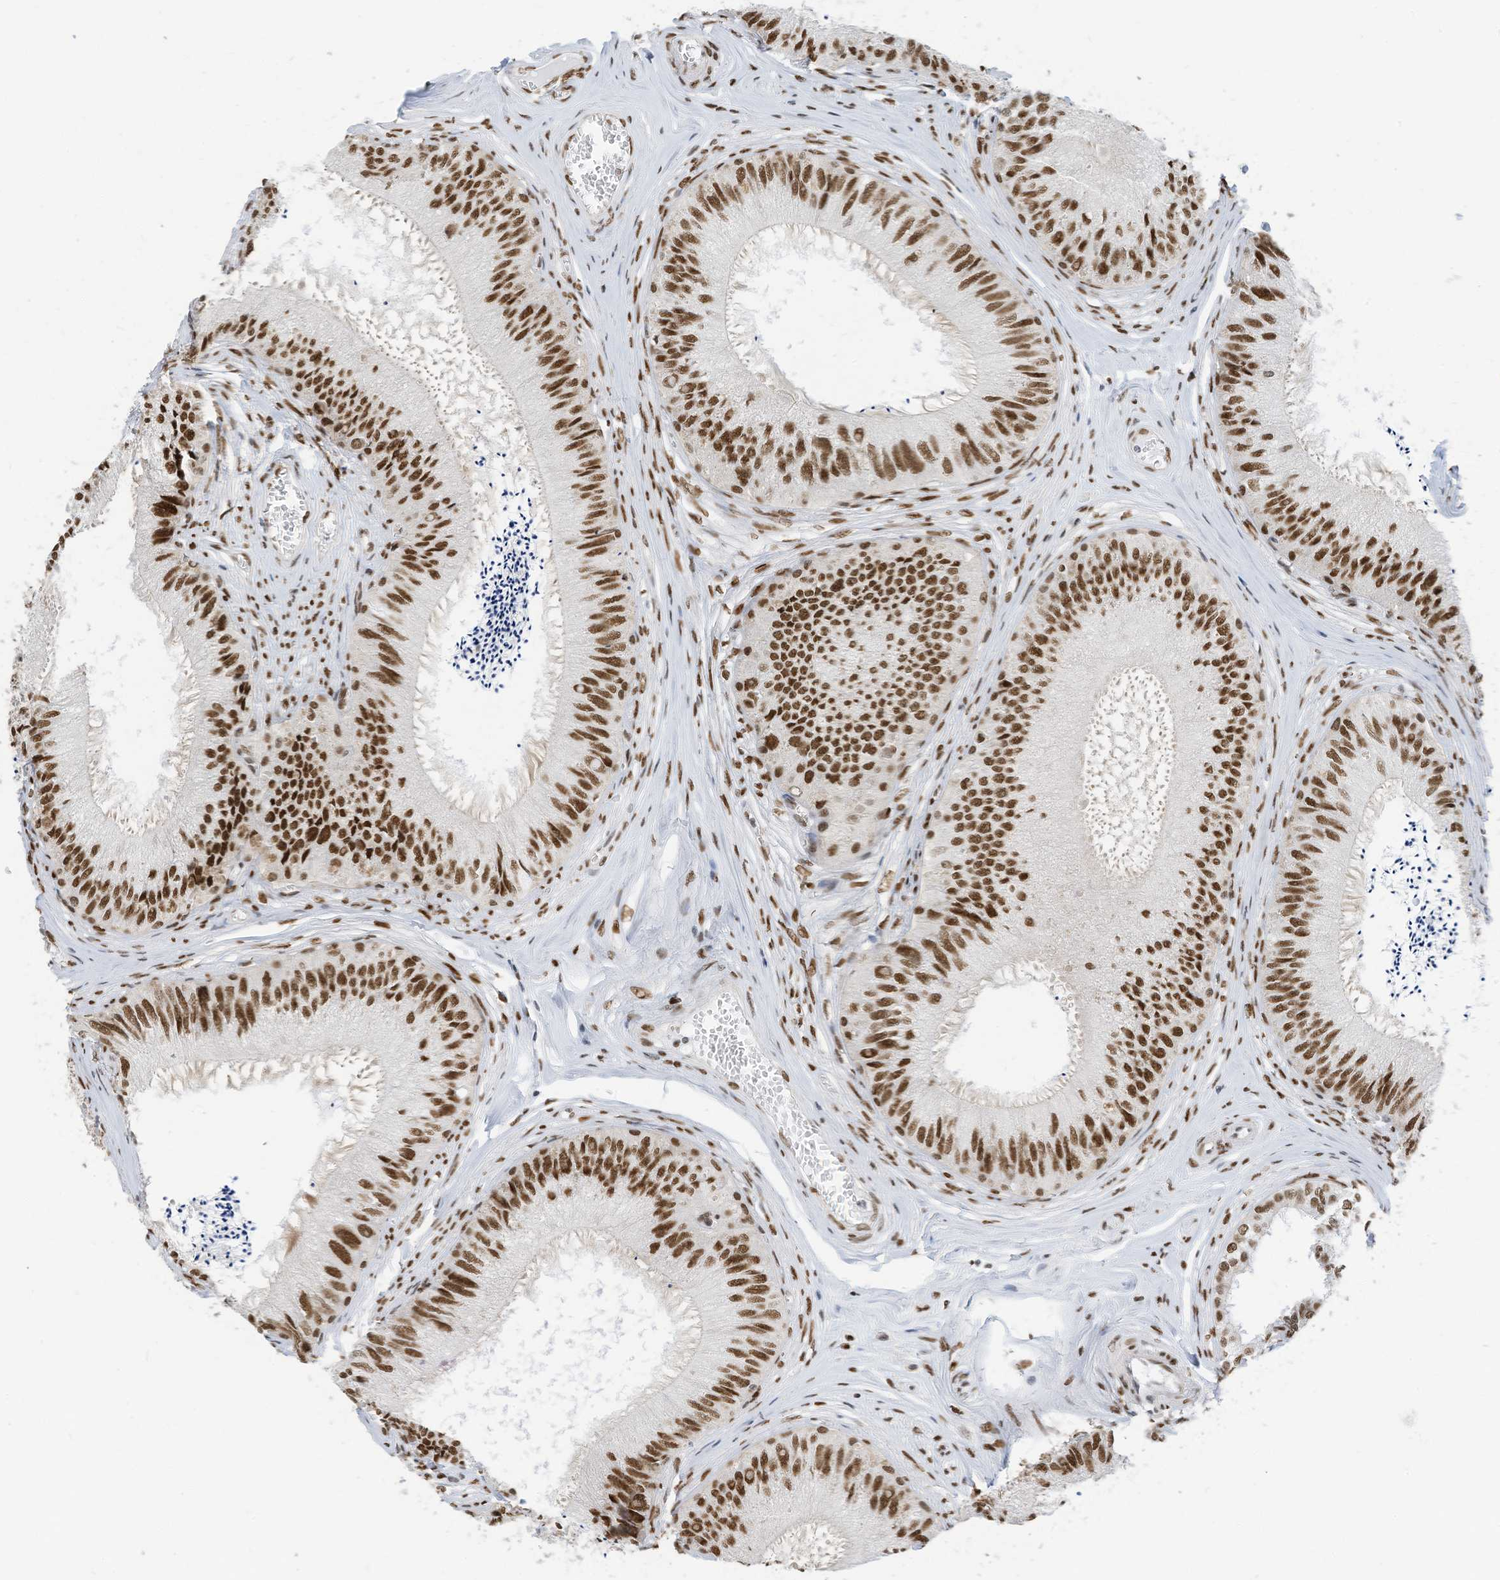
{"staining": {"intensity": "strong", "quantity": ">75%", "location": "nuclear"}, "tissue": "epididymis", "cell_type": "Glandular cells", "image_type": "normal", "snomed": [{"axis": "morphology", "description": "Normal tissue, NOS"}, {"axis": "topography", "description": "Epididymis"}], "caption": "Immunohistochemical staining of unremarkable epididymis displays strong nuclear protein positivity in approximately >75% of glandular cells.", "gene": "KHSRP", "patient": {"sex": "male", "age": 79}}